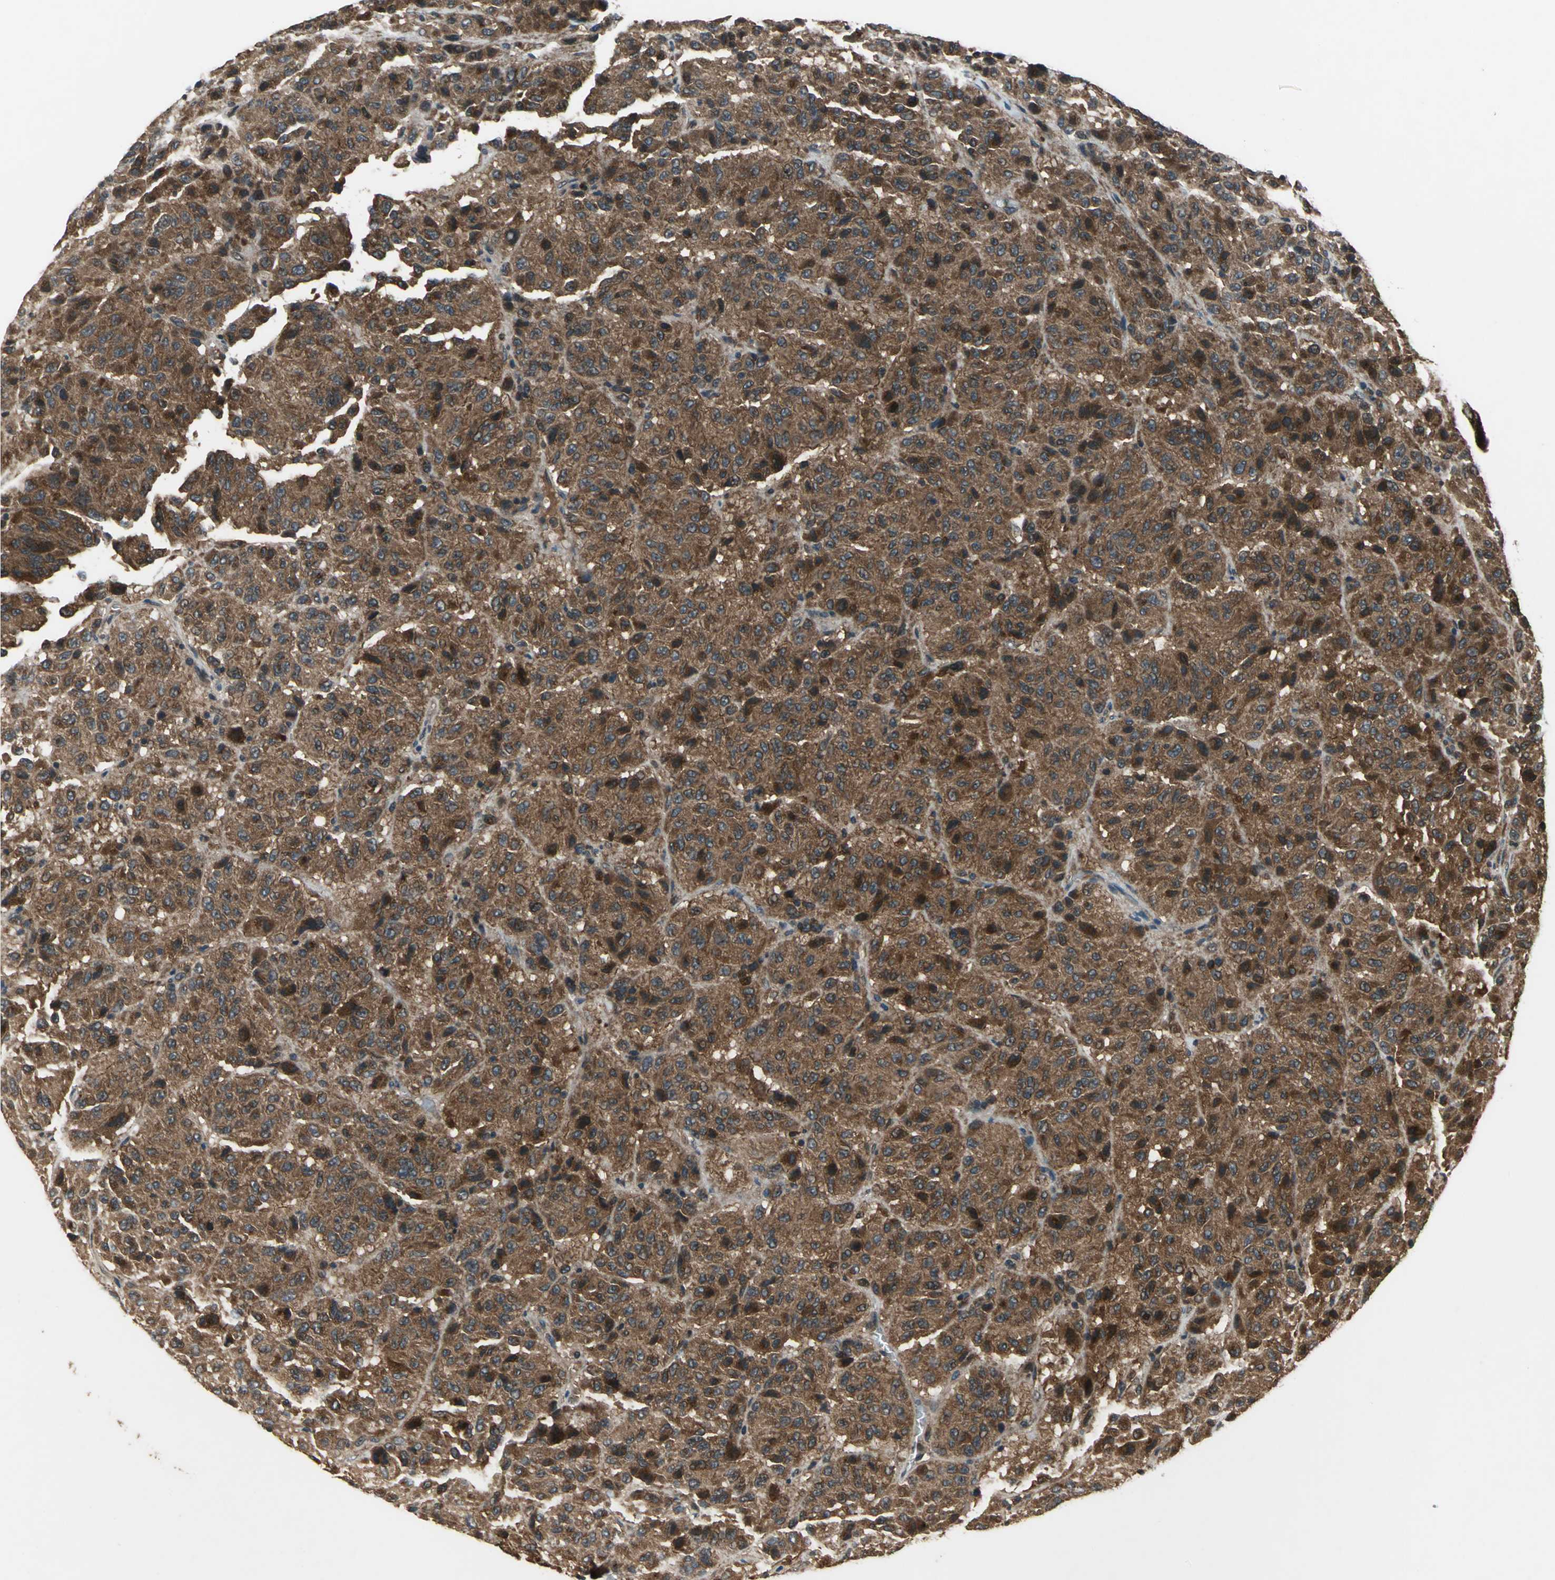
{"staining": {"intensity": "strong", "quantity": ">75%", "location": "cytoplasmic/membranous"}, "tissue": "melanoma", "cell_type": "Tumor cells", "image_type": "cancer", "snomed": [{"axis": "morphology", "description": "Malignant melanoma, Metastatic site"}, {"axis": "topography", "description": "Lung"}], "caption": "DAB immunohistochemical staining of human malignant melanoma (metastatic site) demonstrates strong cytoplasmic/membranous protein positivity in about >75% of tumor cells.", "gene": "NFKBIE", "patient": {"sex": "male", "age": 64}}